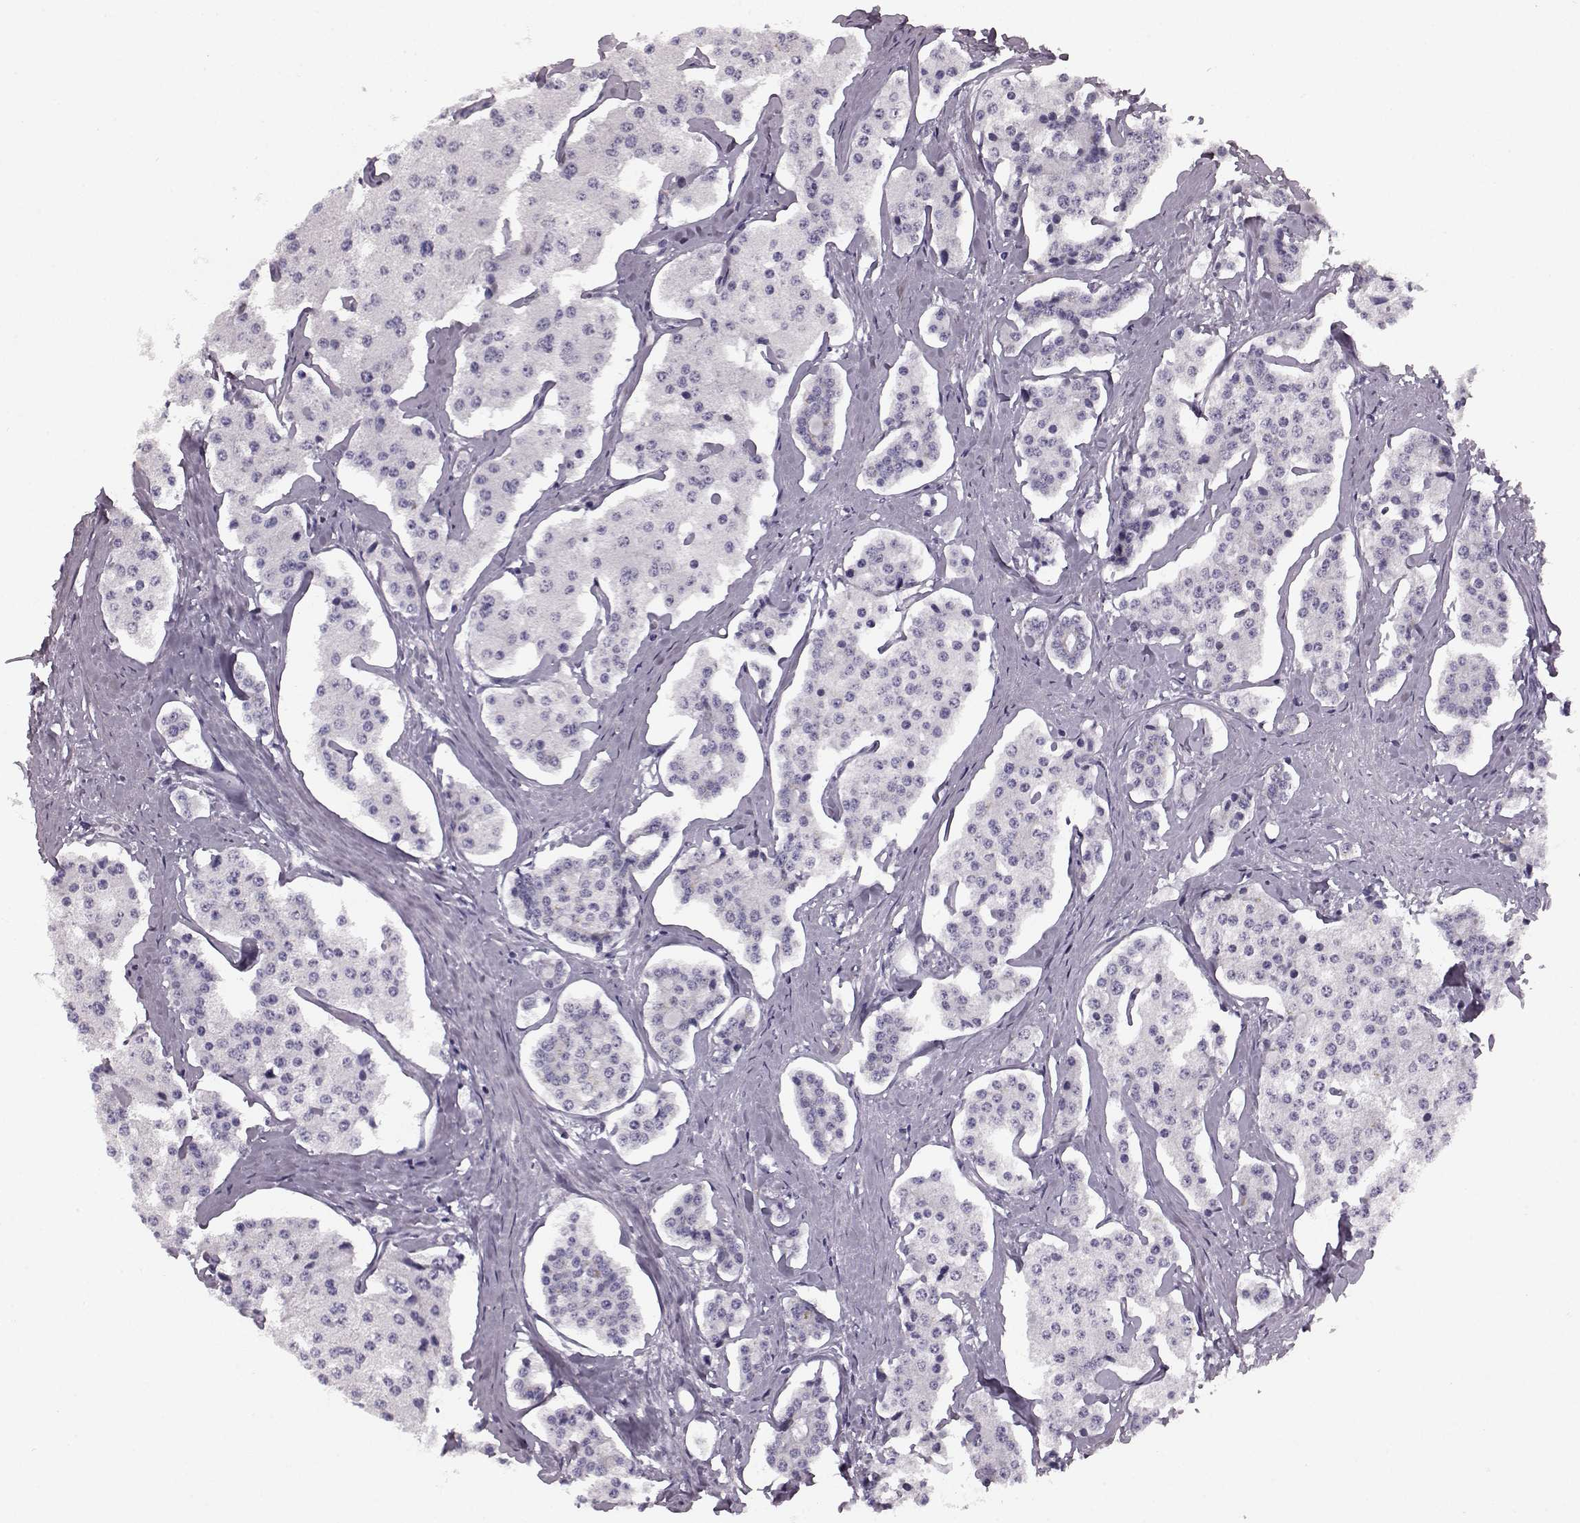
{"staining": {"intensity": "negative", "quantity": "none", "location": "none"}, "tissue": "carcinoid", "cell_type": "Tumor cells", "image_type": "cancer", "snomed": [{"axis": "morphology", "description": "Carcinoid, malignant, NOS"}, {"axis": "topography", "description": "Small intestine"}], "caption": "This is an immunohistochemistry (IHC) micrograph of carcinoid. There is no positivity in tumor cells.", "gene": "AIPL1", "patient": {"sex": "female", "age": 65}}